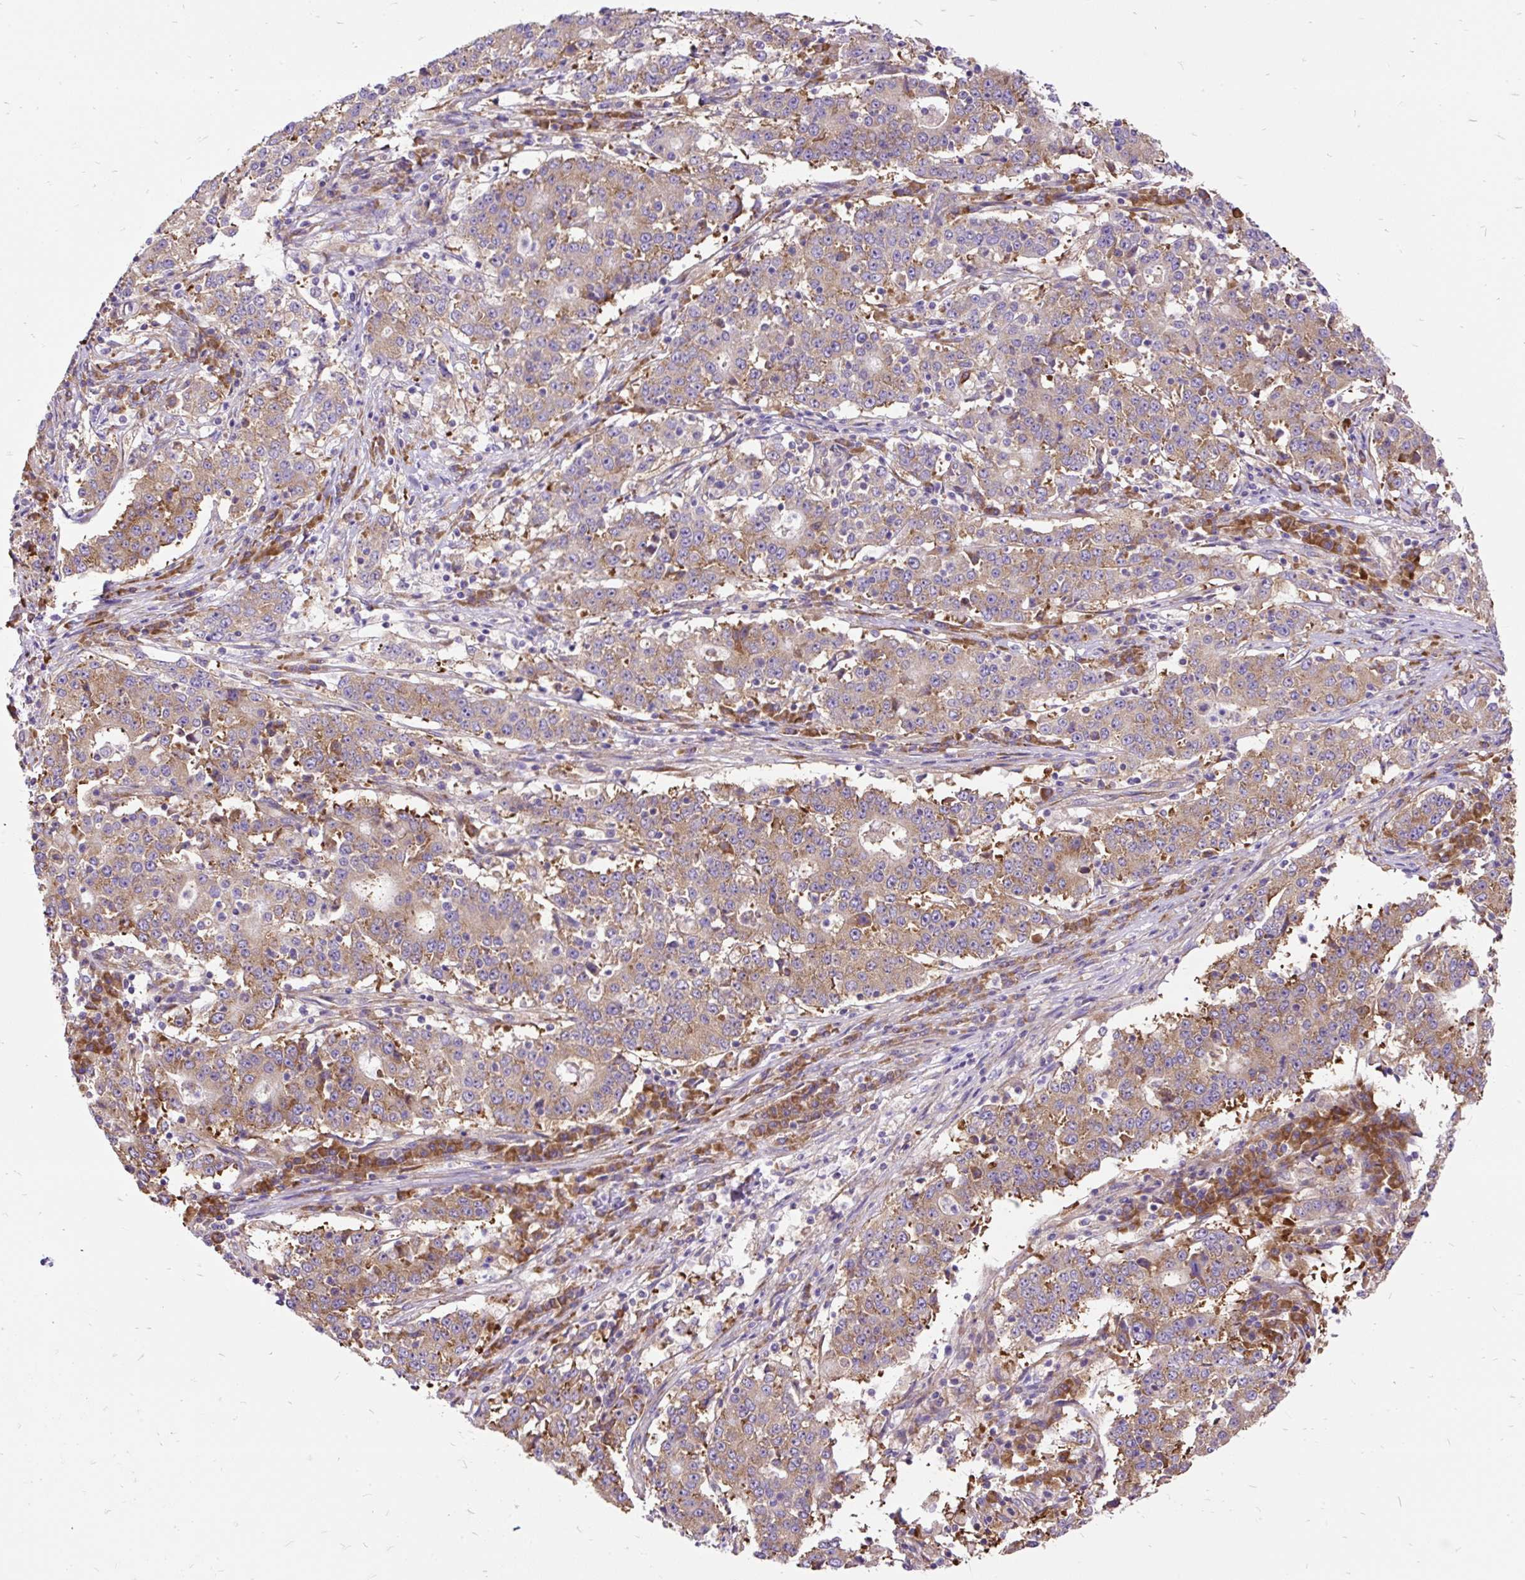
{"staining": {"intensity": "weak", "quantity": ">75%", "location": "cytoplasmic/membranous"}, "tissue": "stomach cancer", "cell_type": "Tumor cells", "image_type": "cancer", "snomed": [{"axis": "morphology", "description": "Adenocarcinoma, NOS"}, {"axis": "topography", "description": "Stomach"}], "caption": "IHC staining of adenocarcinoma (stomach), which demonstrates low levels of weak cytoplasmic/membranous positivity in approximately >75% of tumor cells indicating weak cytoplasmic/membranous protein staining. The staining was performed using DAB (brown) for protein detection and nuclei were counterstained in hematoxylin (blue).", "gene": "RPS5", "patient": {"sex": "male", "age": 59}}